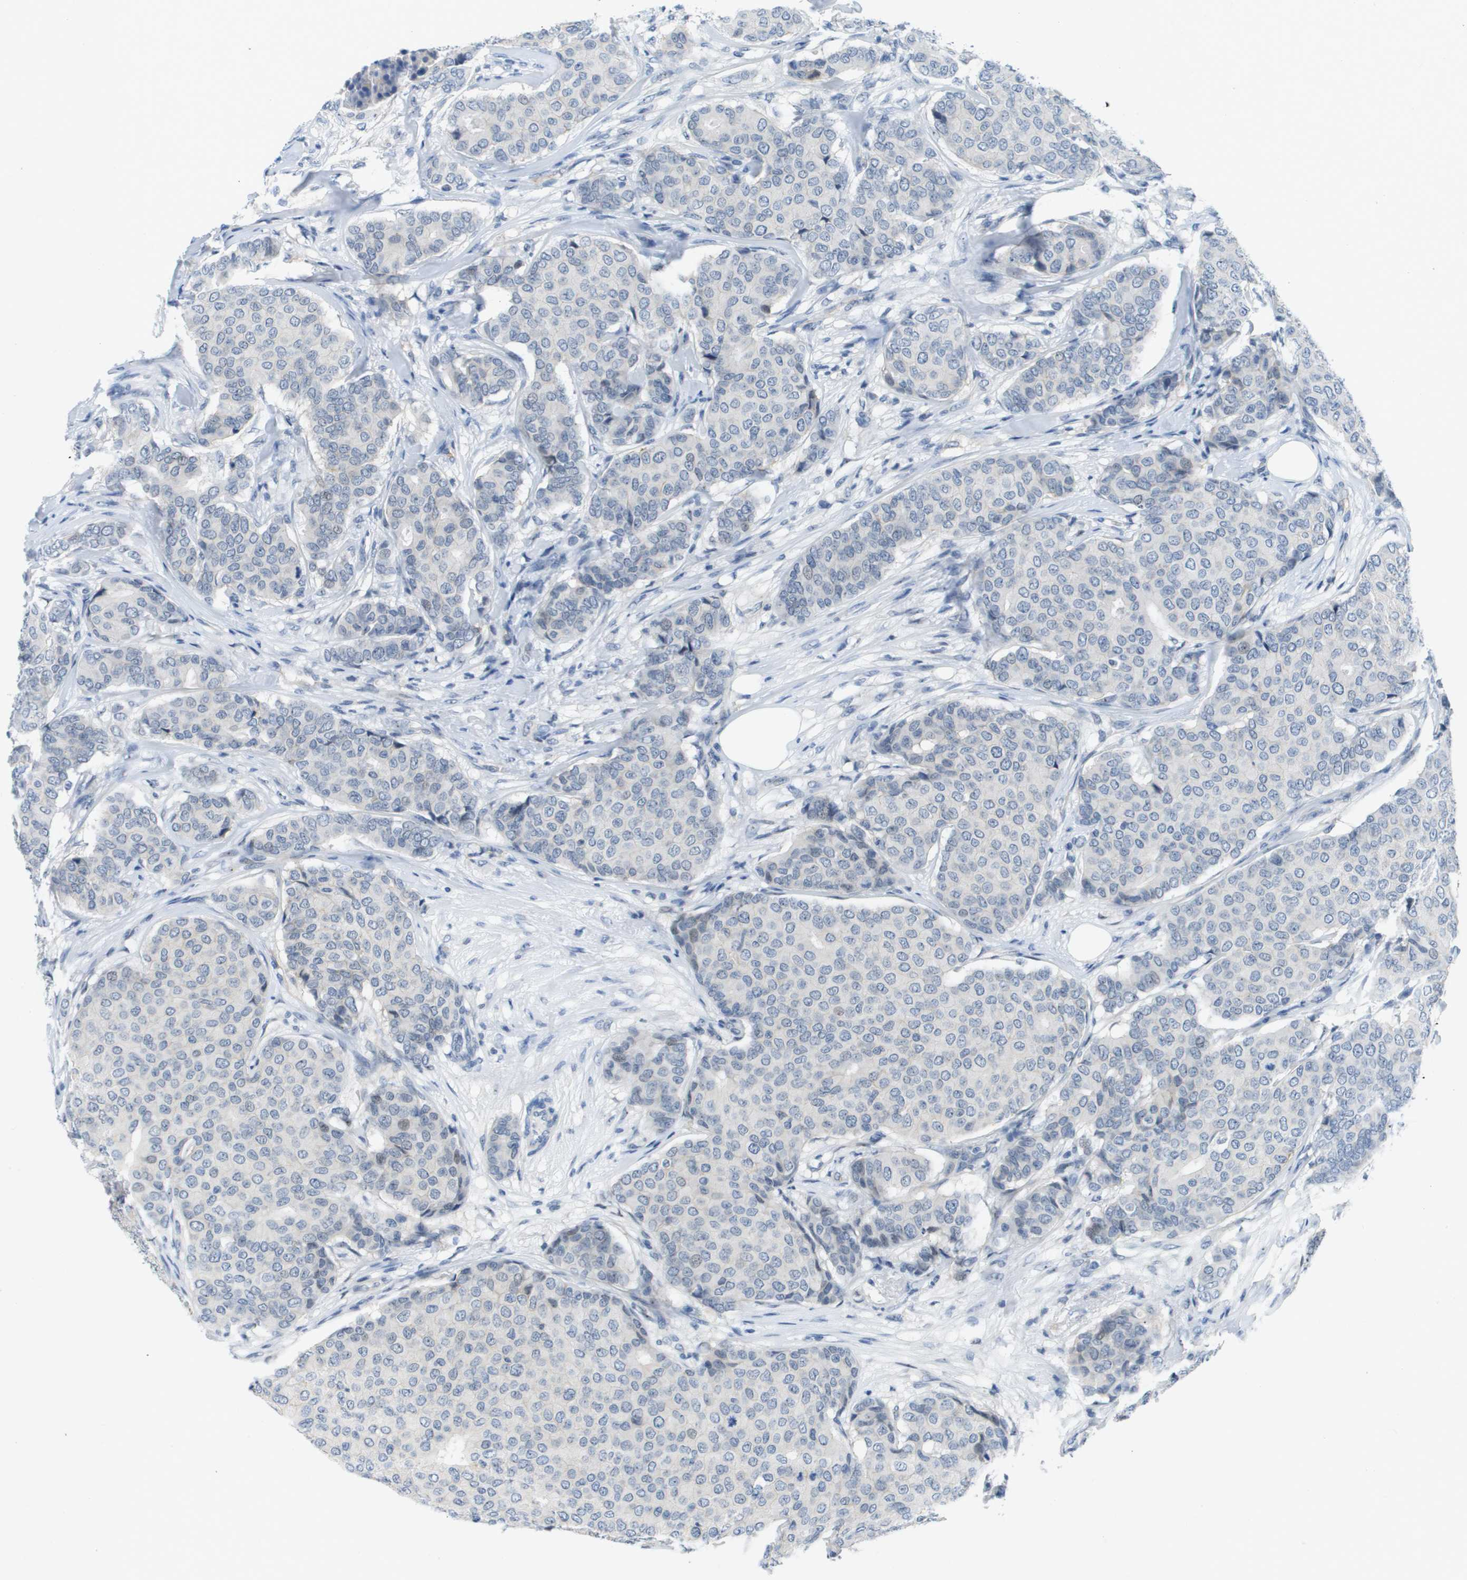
{"staining": {"intensity": "negative", "quantity": "none", "location": "none"}, "tissue": "breast cancer", "cell_type": "Tumor cells", "image_type": "cancer", "snomed": [{"axis": "morphology", "description": "Duct carcinoma"}, {"axis": "topography", "description": "Breast"}], "caption": "The immunohistochemistry image has no significant staining in tumor cells of intraductal carcinoma (breast) tissue.", "gene": "ITGA6", "patient": {"sex": "female", "age": 75}}